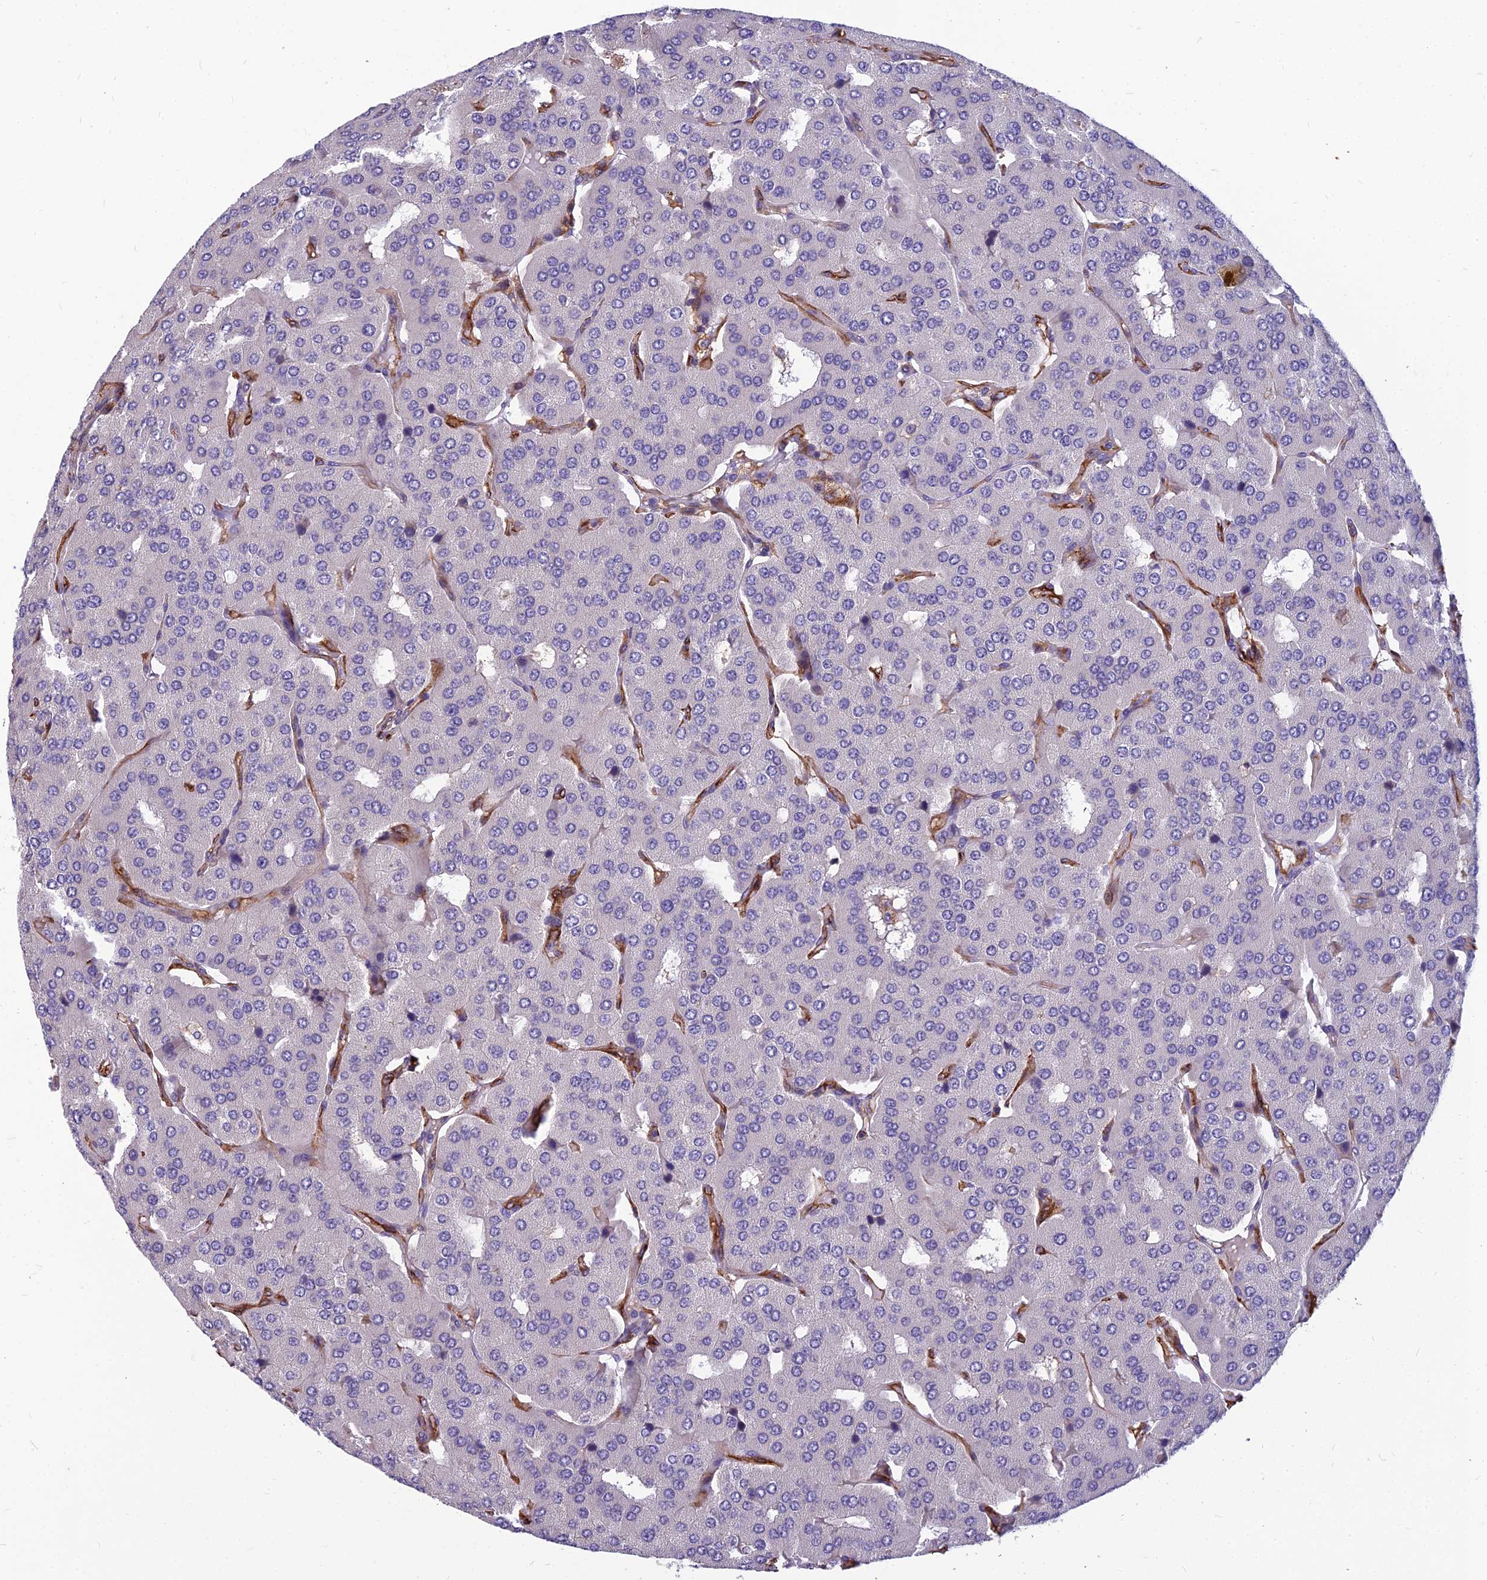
{"staining": {"intensity": "negative", "quantity": "none", "location": "none"}, "tissue": "parathyroid gland", "cell_type": "Glandular cells", "image_type": "normal", "snomed": [{"axis": "morphology", "description": "Normal tissue, NOS"}, {"axis": "morphology", "description": "Adenoma, NOS"}, {"axis": "topography", "description": "Parathyroid gland"}], "caption": "Immunohistochemical staining of unremarkable parathyroid gland reveals no significant staining in glandular cells.", "gene": "TSPAN15", "patient": {"sex": "female", "age": 86}}